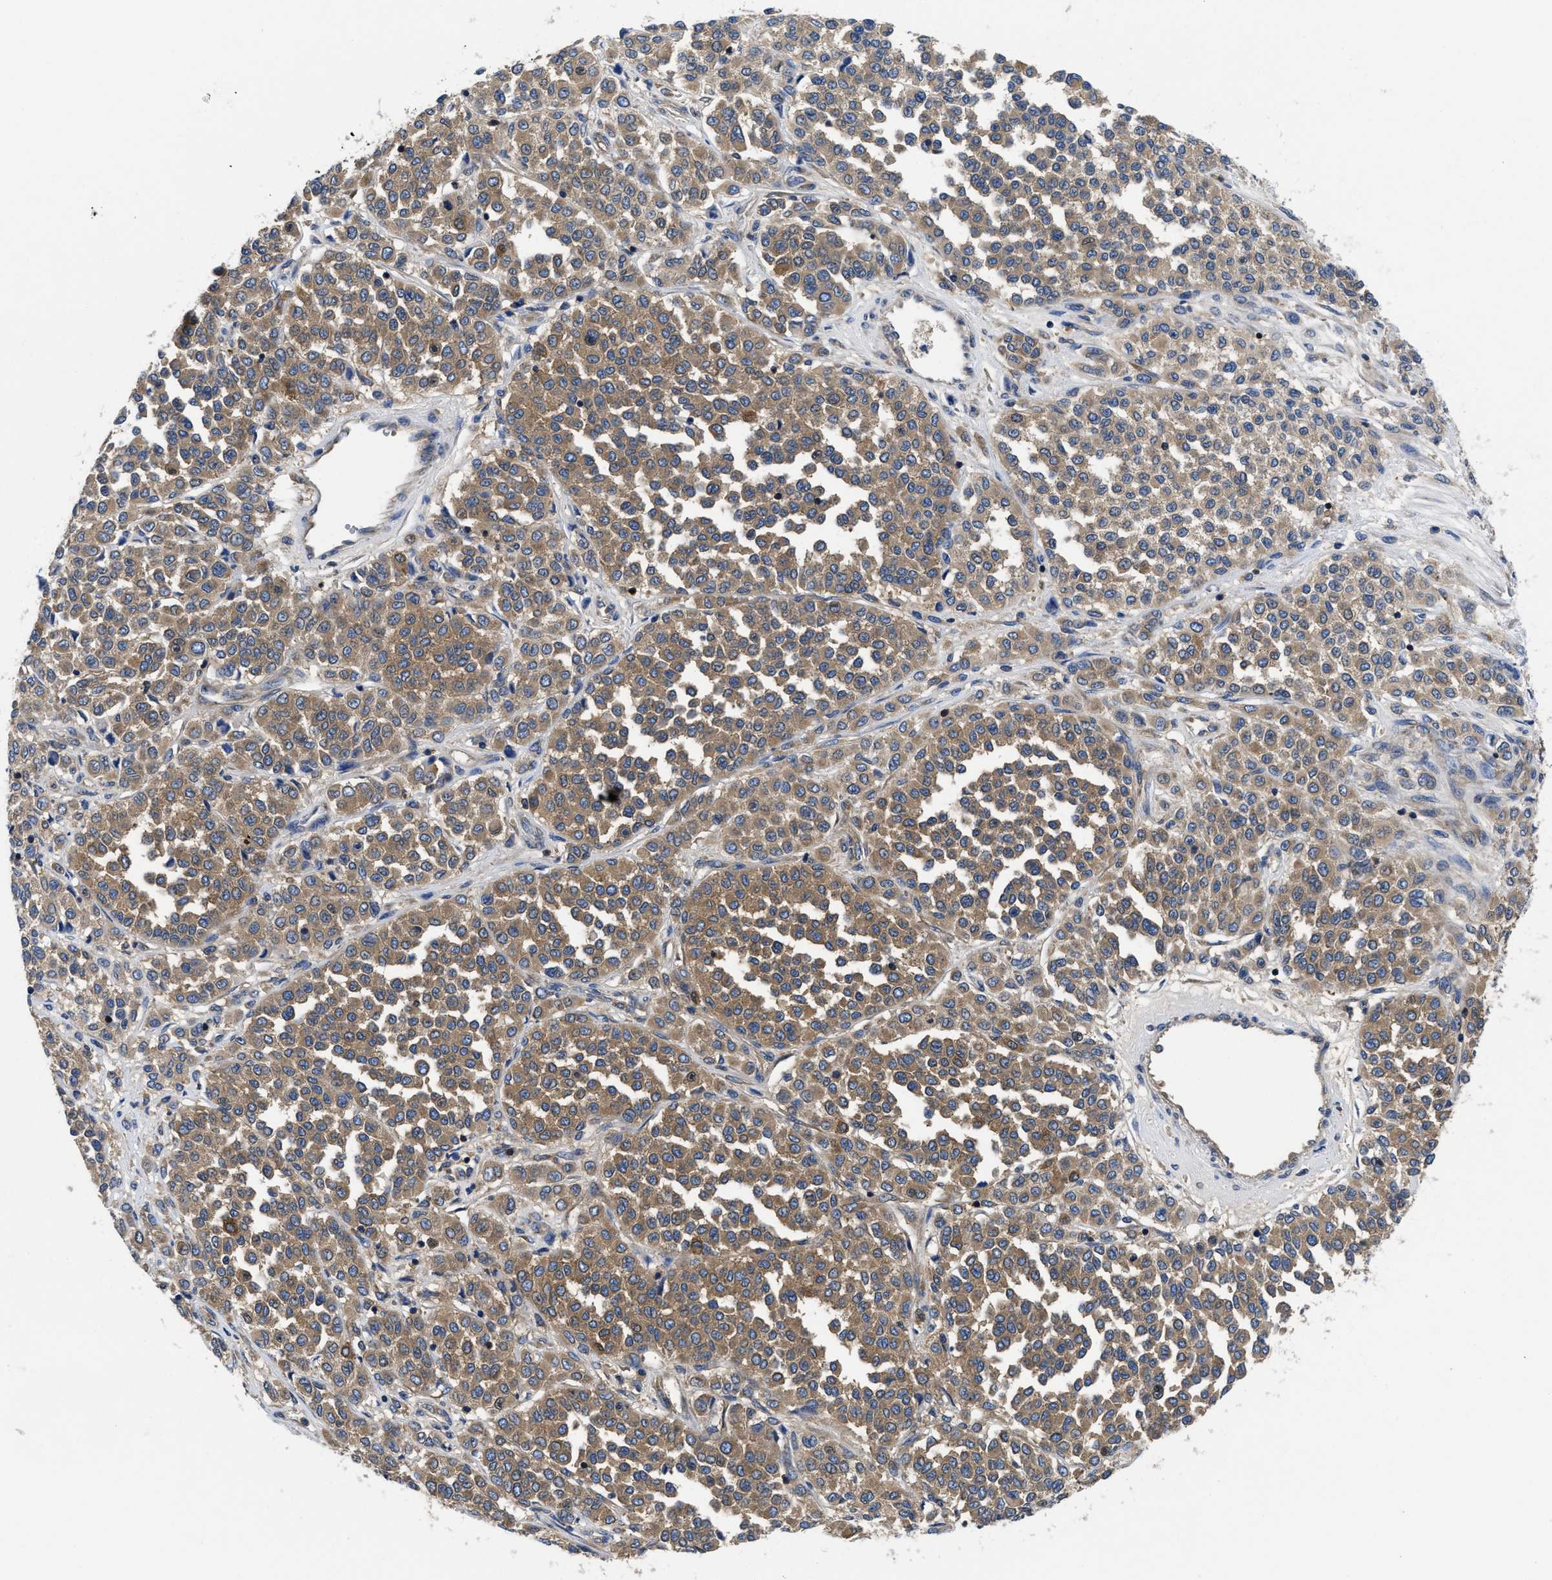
{"staining": {"intensity": "moderate", "quantity": ">75%", "location": "cytoplasmic/membranous"}, "tissue": "melanoma", "cell_type": "Tumor cells", "image_type": "cancer", "snomed": [{"axis": "morphology", "description": "Malignant melanoma, Metastatic site"}, {"axis": "topography", "description": "Pancreas"}], "caption": "Human melanoma stained for a protein (brown) shows moderate cytoplasmic/membranous positive expression in approximately >75% of tumor cells.", "gene": "YARS1", "patient": {"sex": "female", "age": 30}}